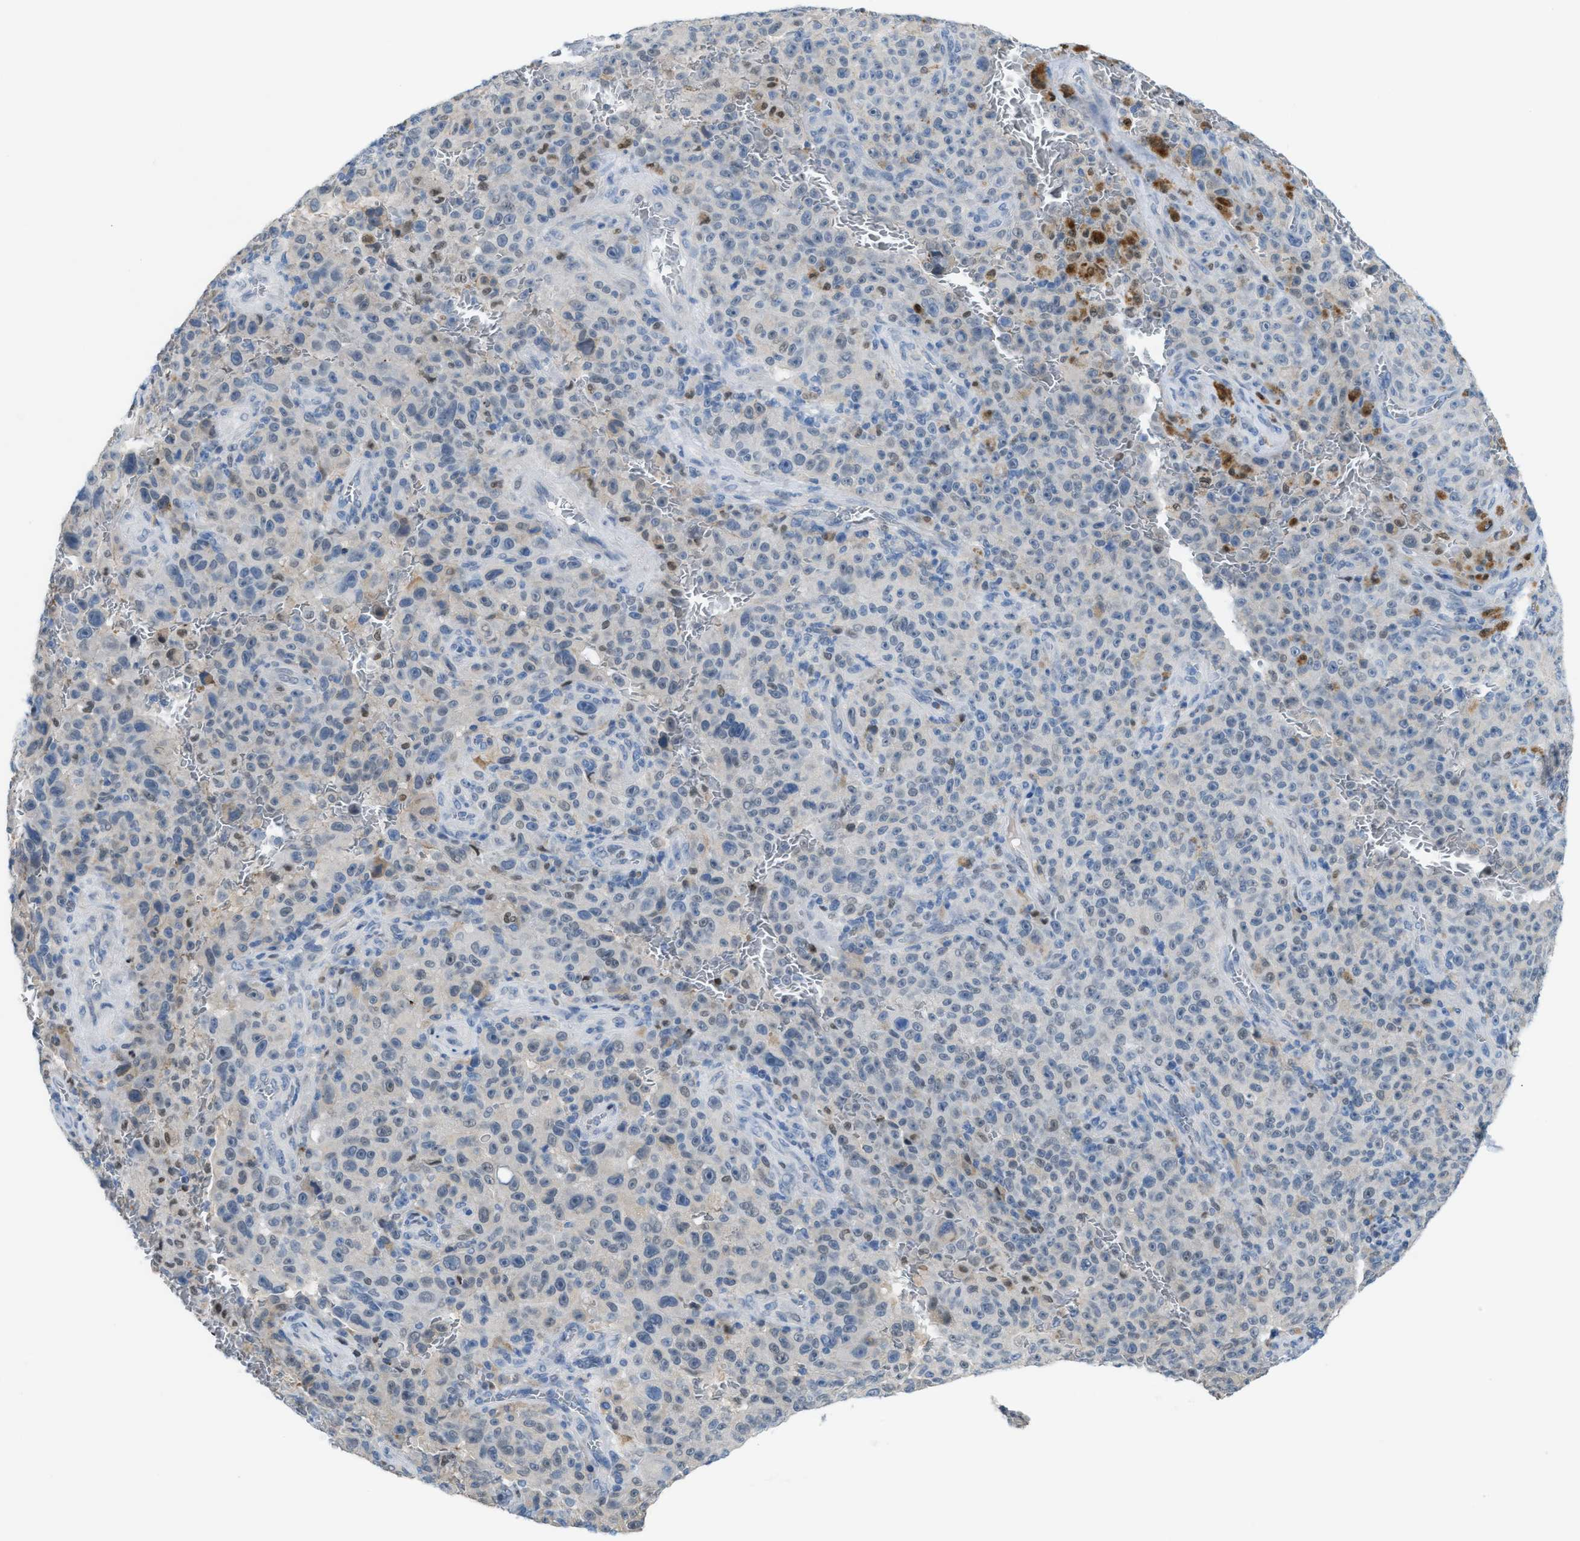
{"staining": {"intensity": "negative", "quantity": "none", "location": "none"}, "tissue": "melanoma", "cell_type": "Tumor cells", "image_type": "cancer", "snomed": [{"axis": "morphology", "description": "Malignant melanoma, NOS"}, {"axis": "topography", "description": "Skin"}], "caption": "Immunohistochemistry (IHC) of malignant melanoma displays no expression in tumor cells.", "gene": "PPM1D", "patient": {"sex": "female", "age": 82}}